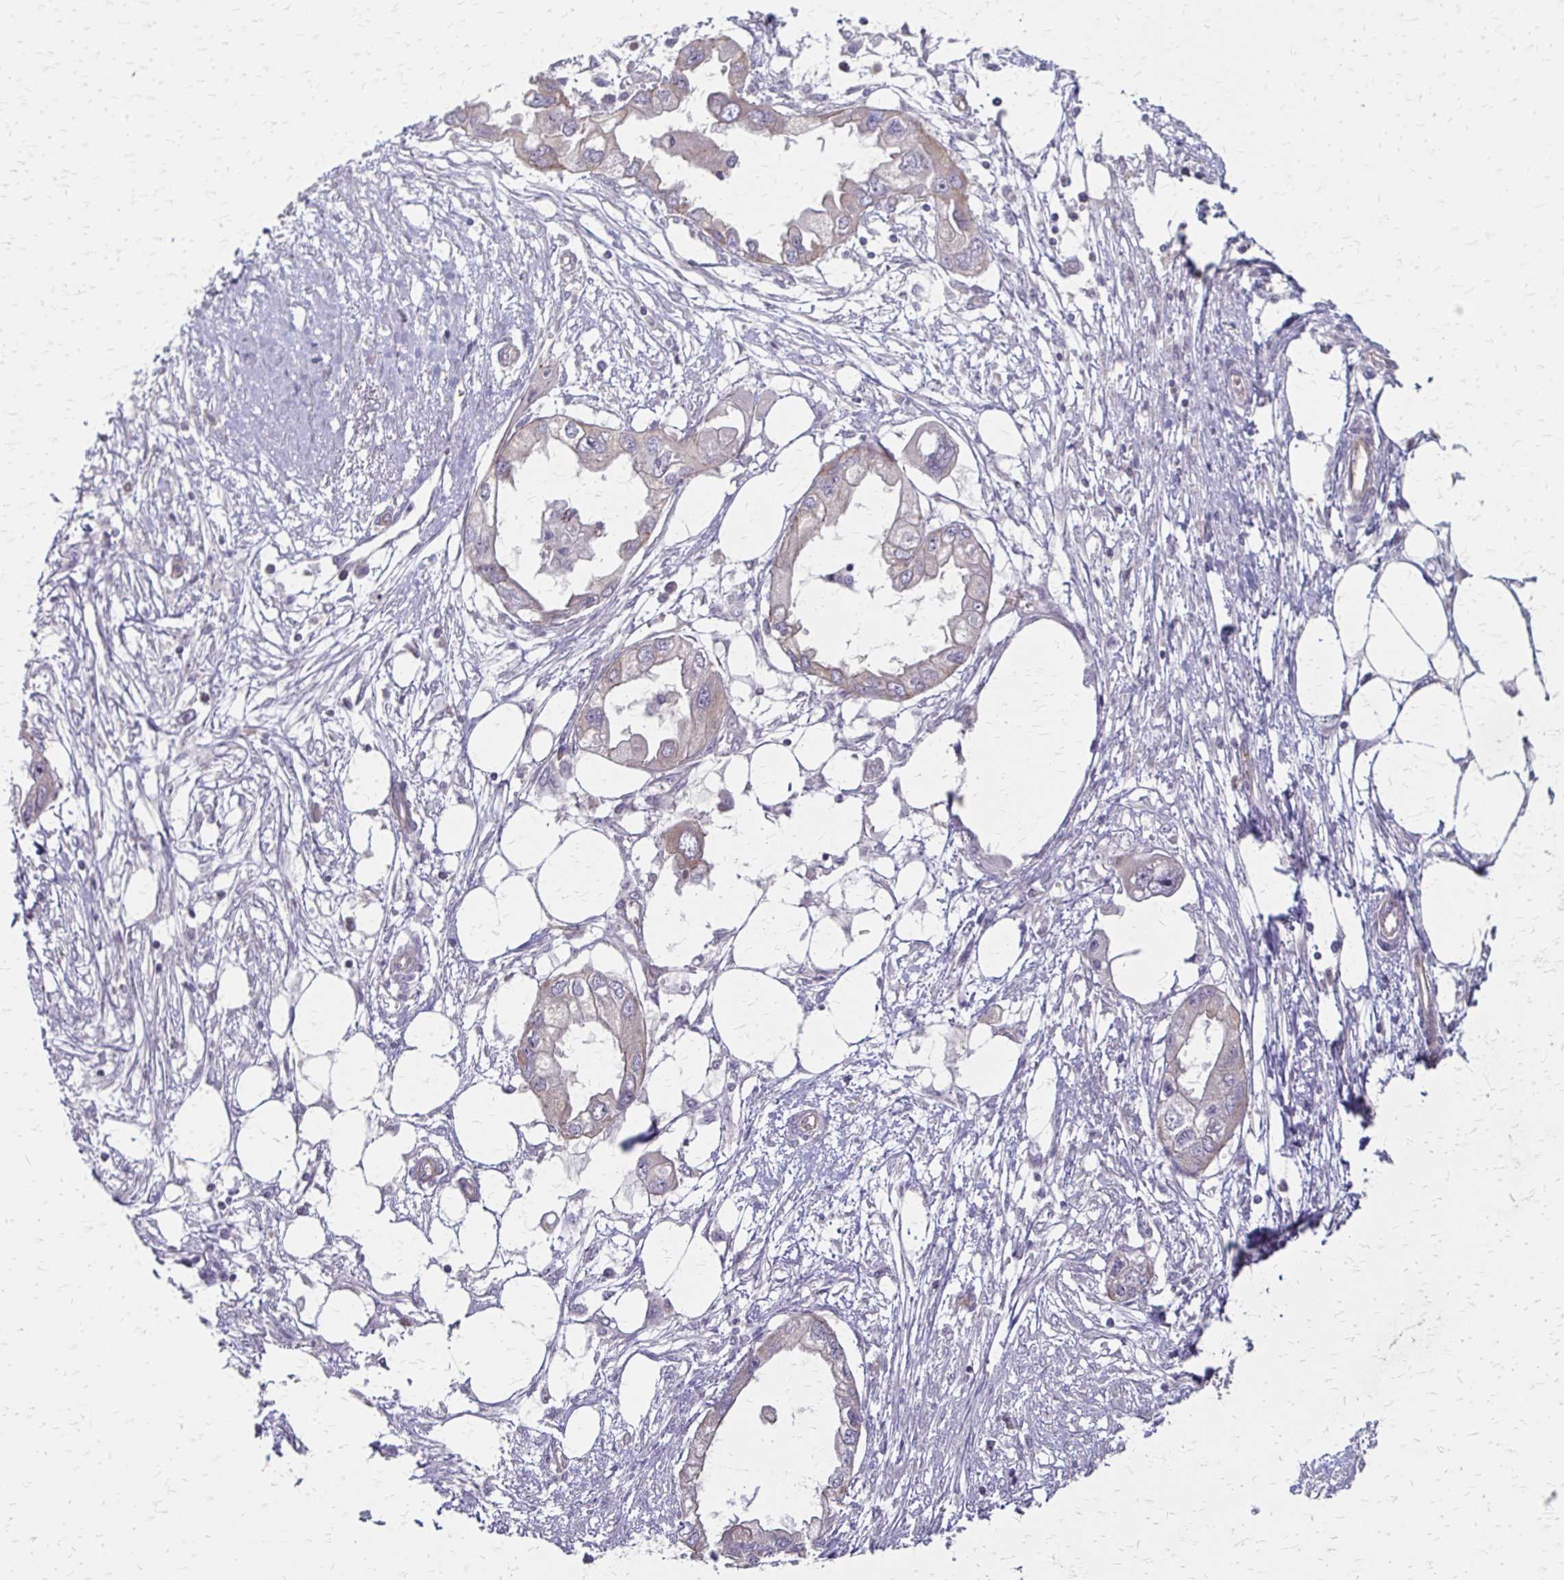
{"staining": {"intensity": "weak", "quantity": "<25%", "location": "cytoplasmic/membranous"}, "tissue": "endometrial cancer", "cell_type": "Tumor cells", "image_type": "cancer", "snomed": [{"axis": "morphology", "description": "Adenocarcinoma, NOS"}, {"axis": "morphology", "description": "Adenocarcinoma, metastatic, NOS"}, {"axis": "topography", "description": "Adipose tissue"}, {"axis": "topography", "description": "Endometrium"}], "caption": "Immunohistochemistry (IHC) image of human adenocarcinoma (endometrial) stained for a protein (brown), which shows no expression in tumor cells. (DAB (3,3'-diaminobenzidine) immunohistochemistry, high magnification).", "gene": "ZNF383", "patient": {"sex": "female", "age": 67}}